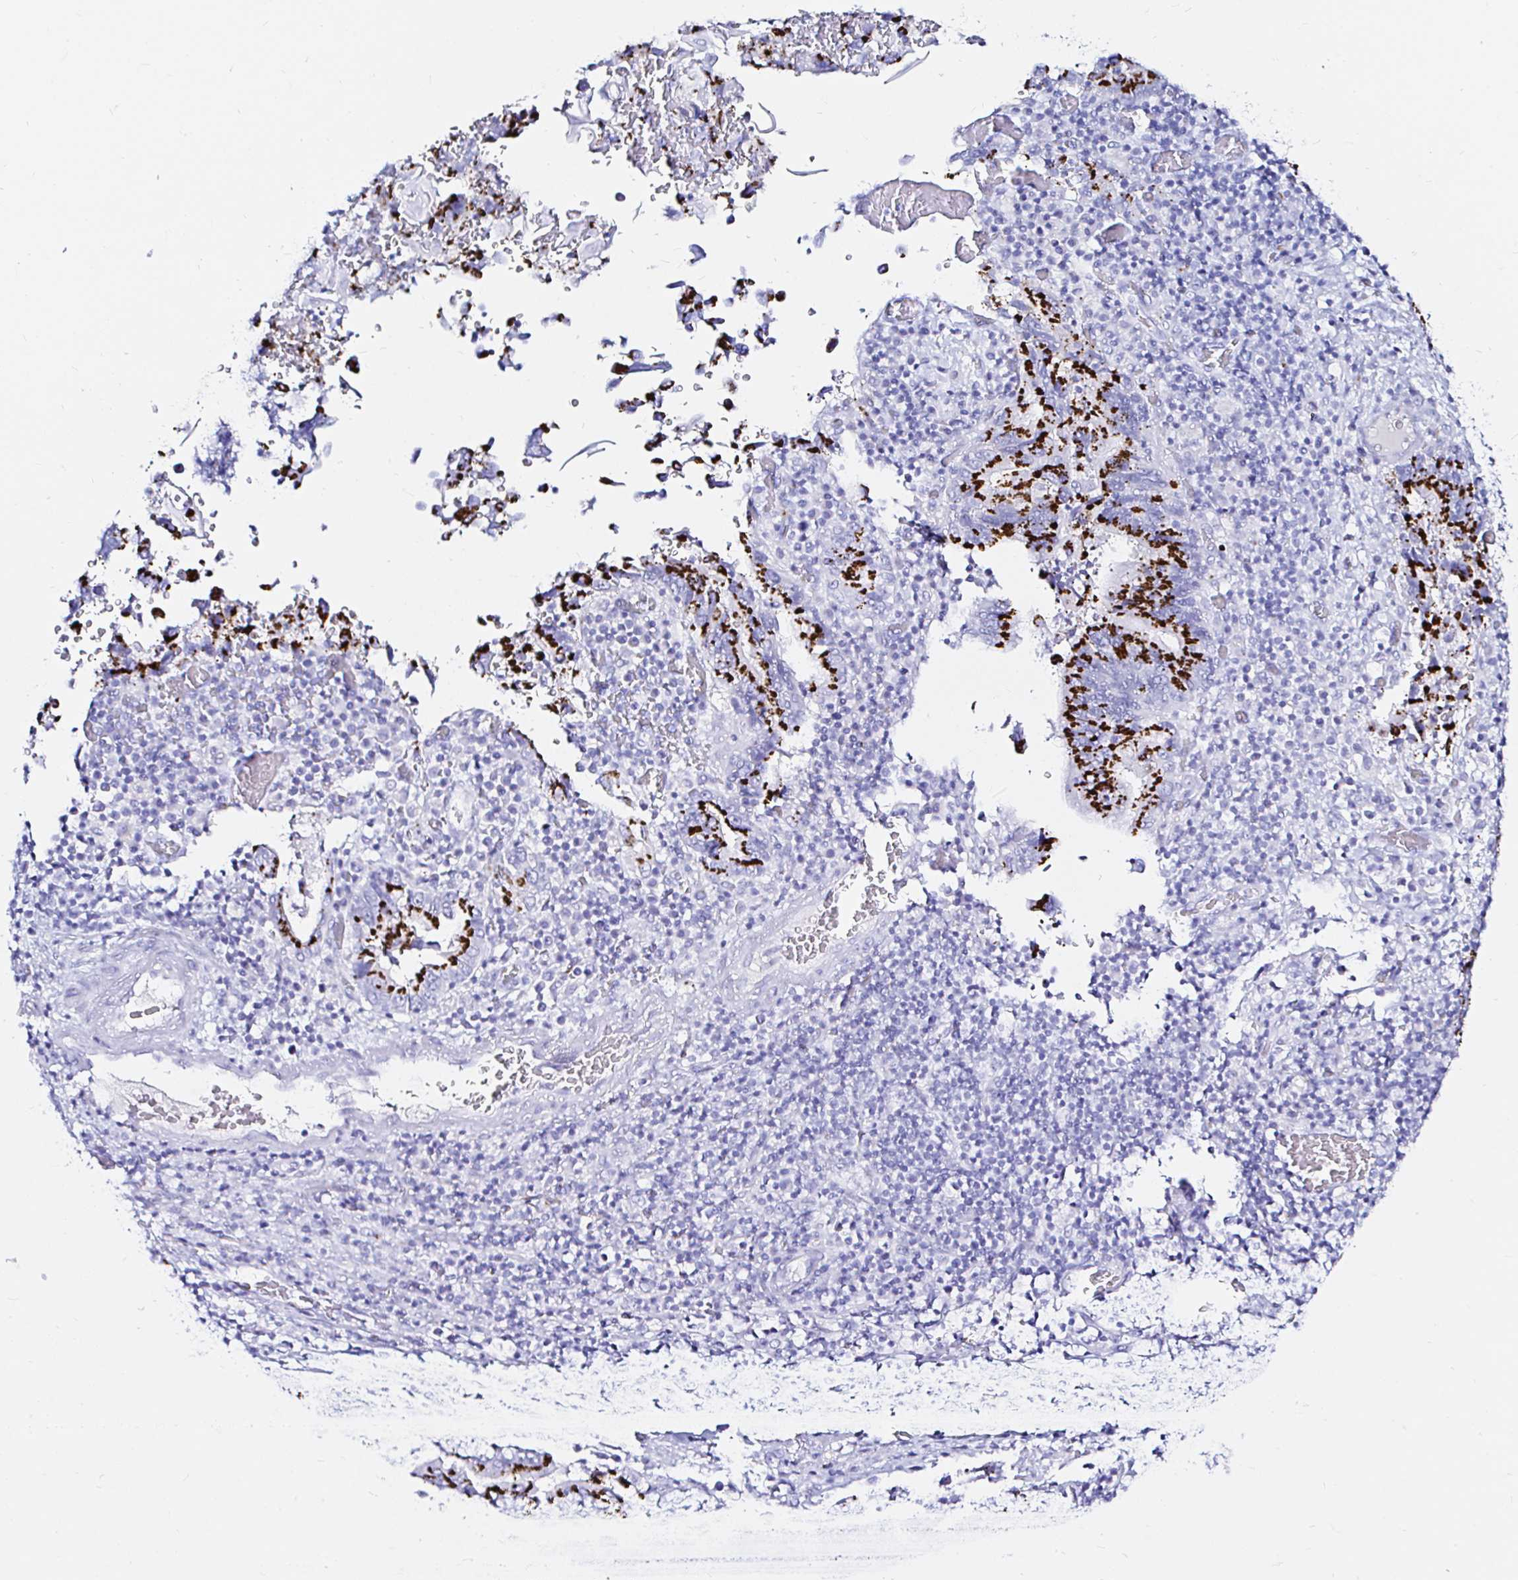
{"staining": {"intensity": "strong", "quantity": ">75%", "location": "cytoplasmic/membranous"}, "tissue": "stomach cancer", "cell_type": "Tumor cells", "image_type": "cancer", "snomed": [{"axis": "morphology", "description": "Adenocarcinoma, NOS"}, {"axis": "topography", "description": "Stomach, upper"}], "caption": "Protein staining demonstrates strong cytoplasmic/membranous expression in approximately >75% of tumor cells in stomach adenocarcinoma.", "gene": "ZNF432", "patient": {"sex": "male", "age": 74}}